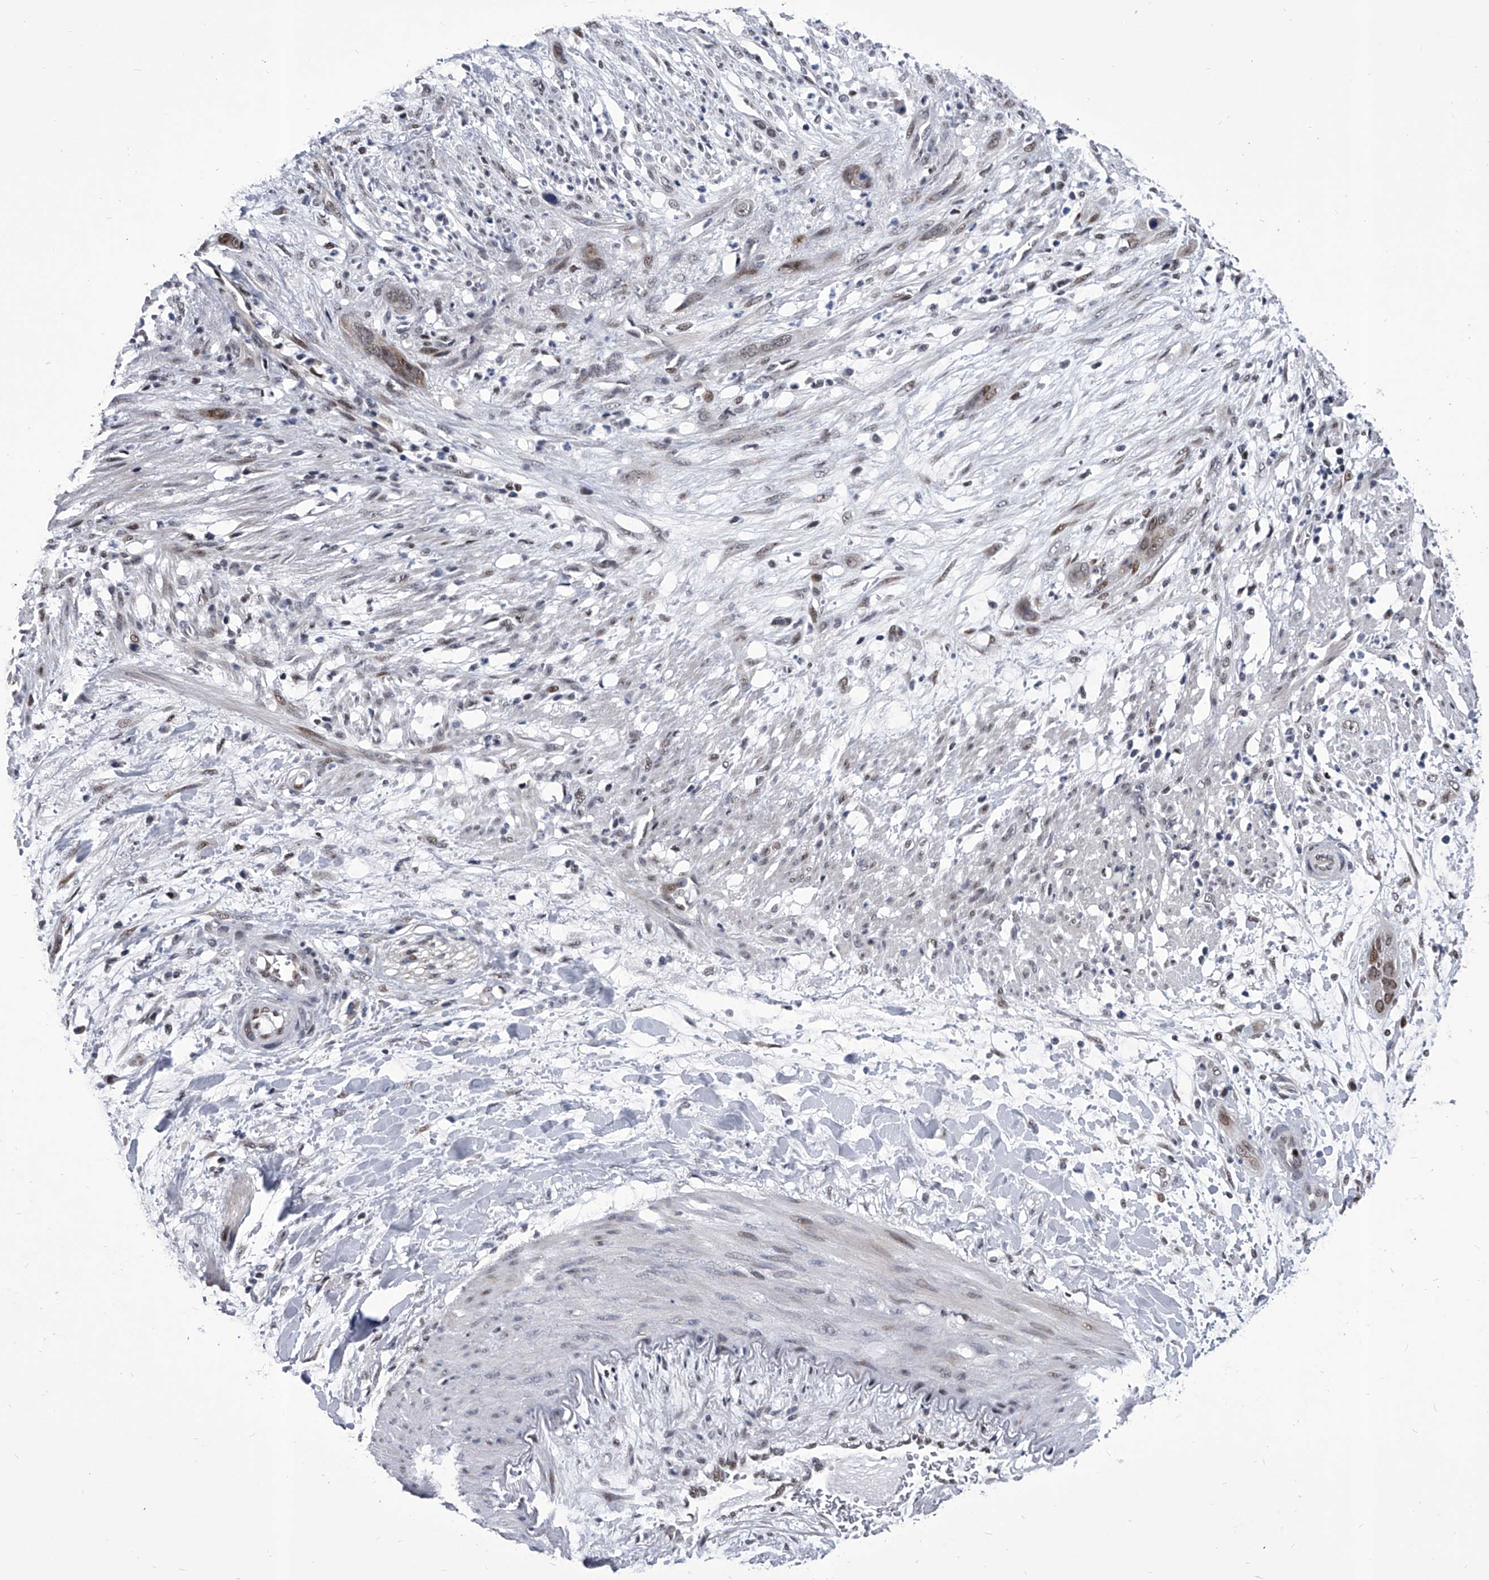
{"staining": {"intensity": "moderate", "quantity": ">75%", "location": "nuclear"}, "tissue": "pancreatic cancer", "cell_type": "Tumor cells", "image_type": "cancer", "snomed": [{"axis": "morphology", "description": "Adenocarcinoma, NOS"}, {"axis": "topography", "description": "Pancreas"}], "caption": "This micrograph reveals immunohistochemistry staining of human pancreatic cancer, with medium moderate nuclear expression in approximately >75% of tumor cells.", "gene": "CMTR1", "patient": {"sex": "female", "age": 60}}